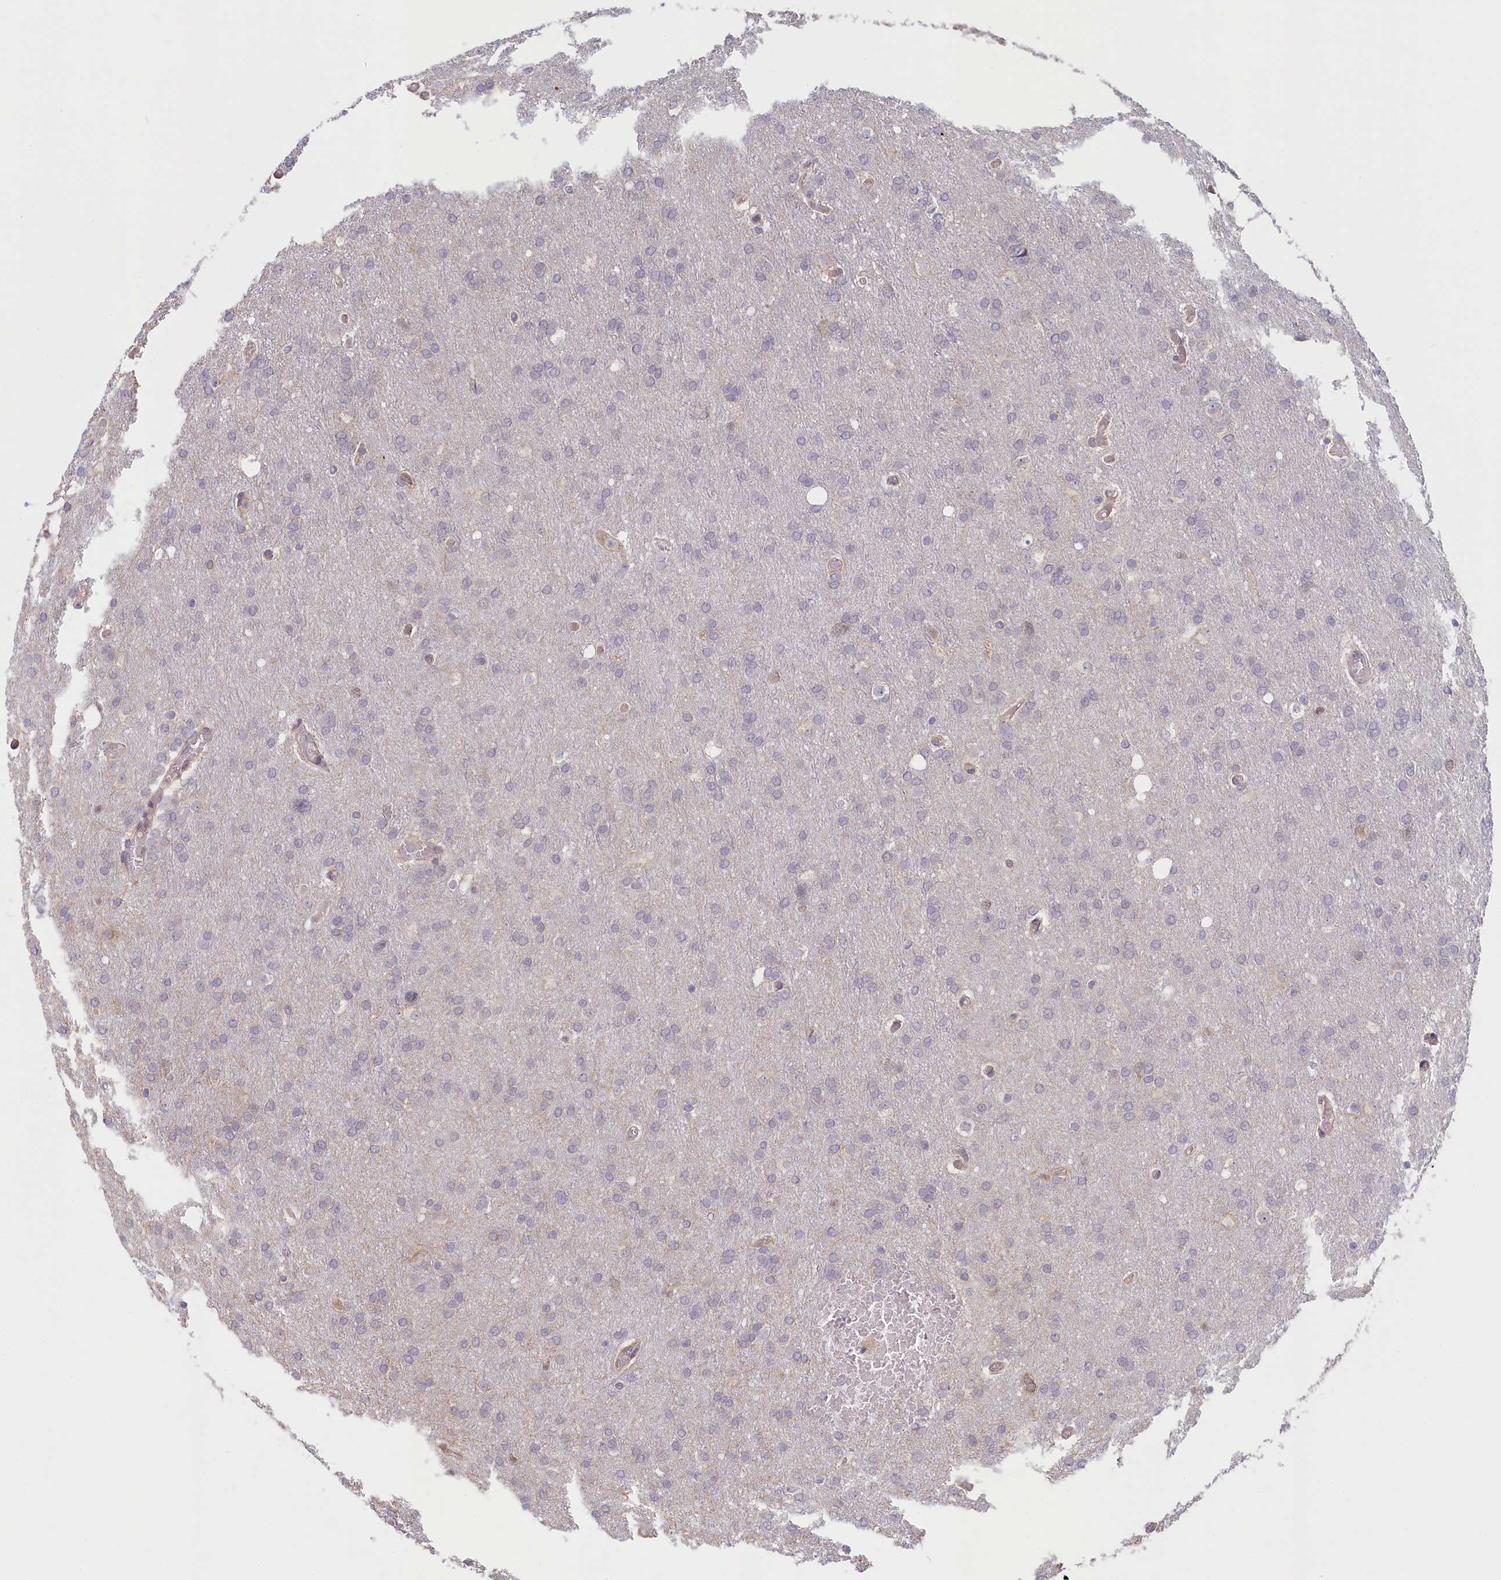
{"staining": {"intensity": "negative", "quantity": "none", "location": "none"}, "tissue": "glioma", "cell_type": "Tumor cells", "image_type": "cancer", "snomed": [{"axis": "morphology", "description": "Glioma, malignant, High grade"}, {"axis": "topography", "description": "Cerebral cortex"}], "caption": "Tumor cells are negative for brown protein staining in malignant glioma (high-grade). (DAB immunohistochemistry (IHC), high magnification).", "gene": "C19orf44", "patient": {"sex": "female", "age": 36}}